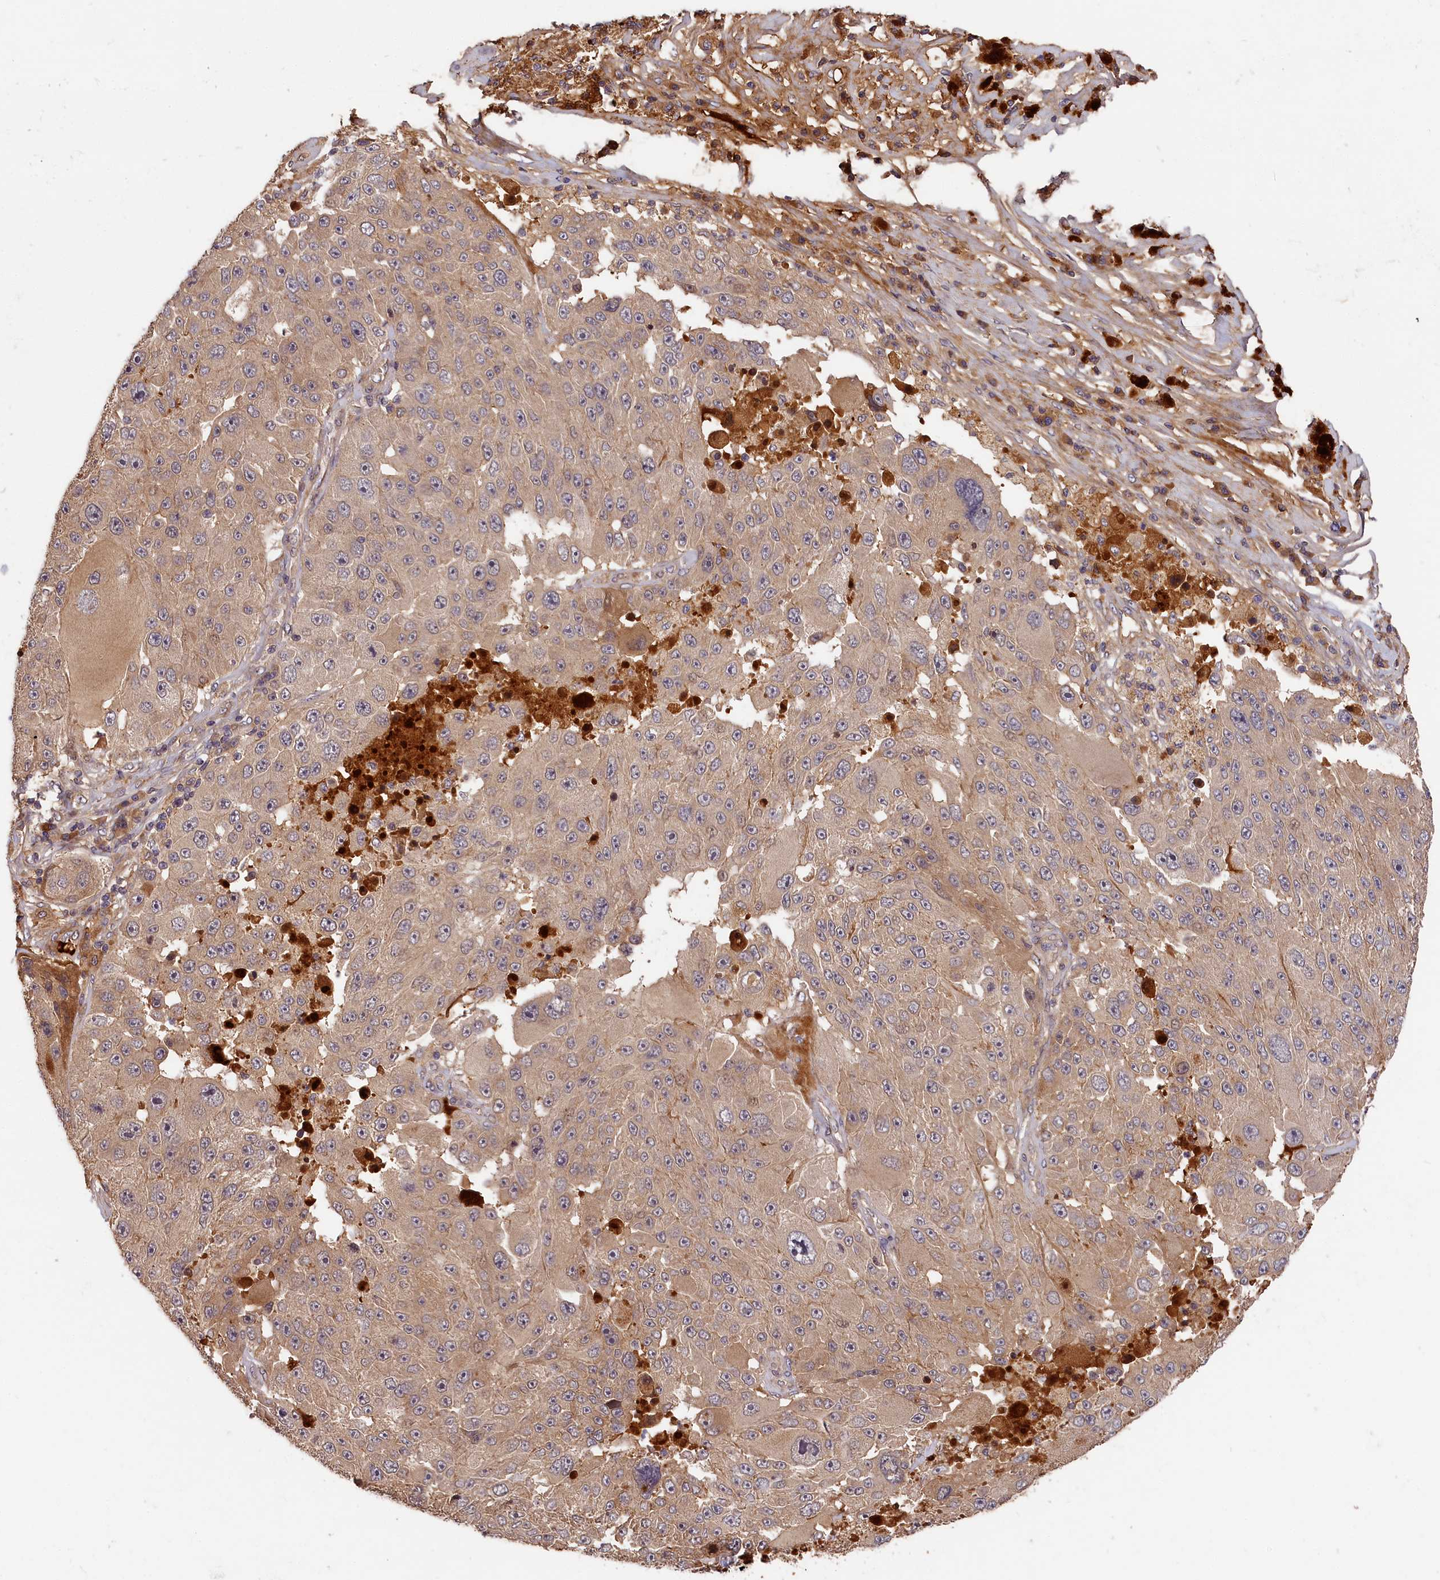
{"staining": {"intensity": "weak", "quantity": "25%-75%", "location": "cytoplasmic/membranous"}, "tissue": "melanoma", "cell_type": "Tumor cells", "image_type": "cancer", "snomed": [{"axis": "morphology", "description": "Malignant melanoma, Metastatic site"}, {"axis": "topography", "description": "Lymph node"}], "caption": "IHC of malignant melanoma (metastatic site) exhibits low levels of weak cytoplasmic/membranous positivity in approximately 25%-75% of tumor cells. (Stains: DAB (3,3'-diaminobenzidine) in brown, nuclei in blue, Microscopy: brightfield microscopy at high magnification).", "gene": "ITIH1", "patient": {"sex": "male", "age": 62}}